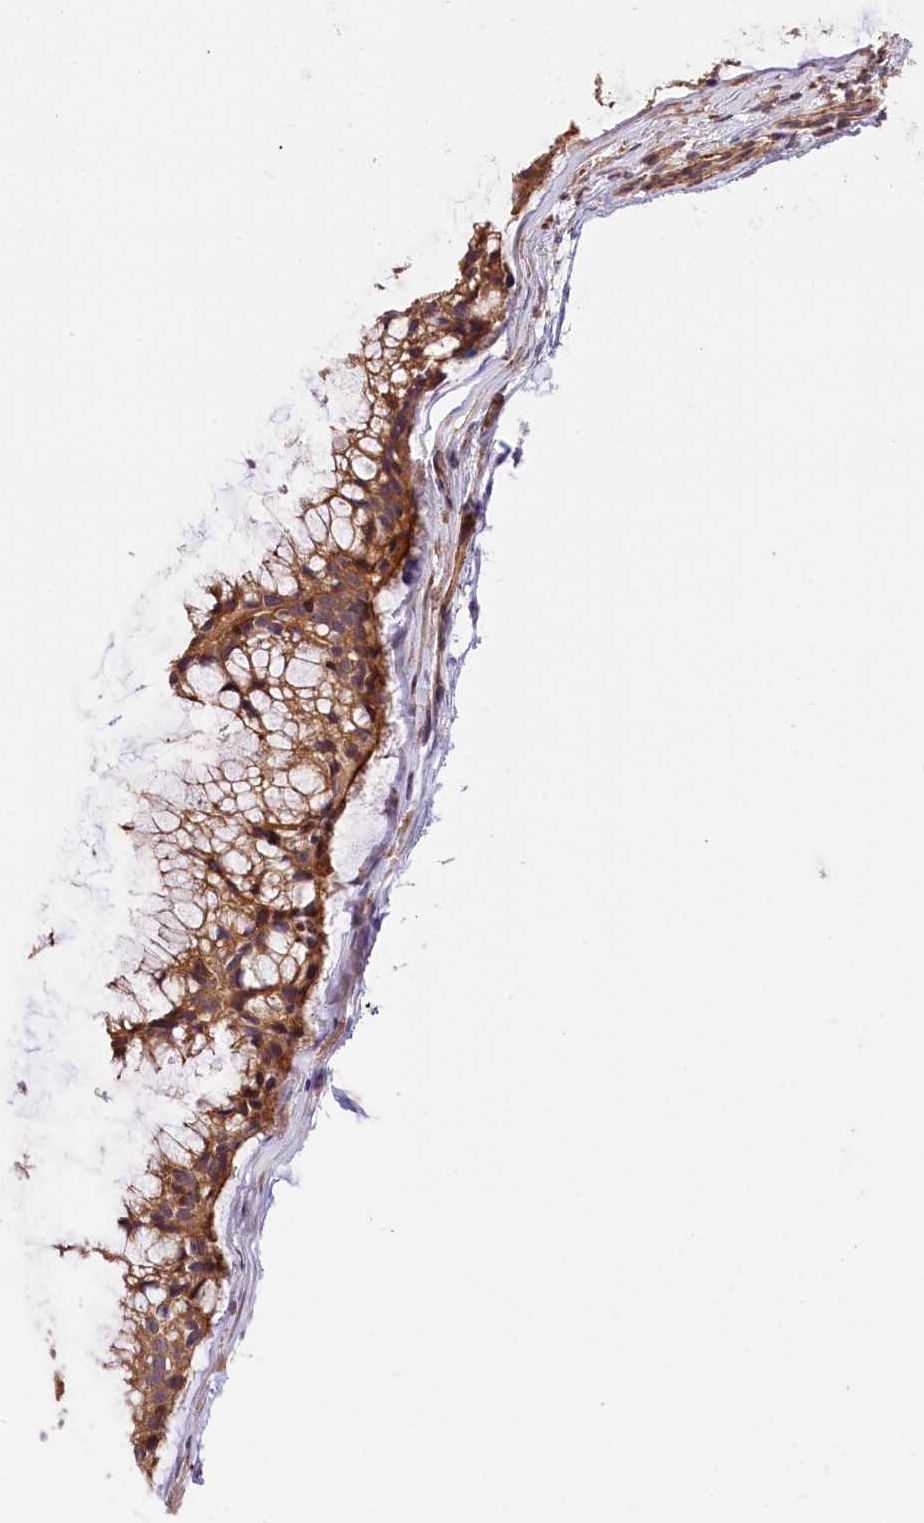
{"staining": {"intensity": "moderate", "quantity": ">75%", "location": "cytoplasmic/membranous,nuclear"}, "tissue": "ovarian cancer", "cell_type": "Tumor cells", "image_type": "cancer", "snomed": [{"axis": "morphology", "description": "Cystadenocarcinoma, mucinous, NOS"}, {"axis": "topography", "description": "Ovary"}], "caption": "Ovarian cancer stained for a protein (brown) demonstrates moderate cytoplasmic/membranous and nuclear positive expression in about >75% of tumor cells.", "gene": "CHORDC1", "patient": {"sex": "female", "age": 39}}